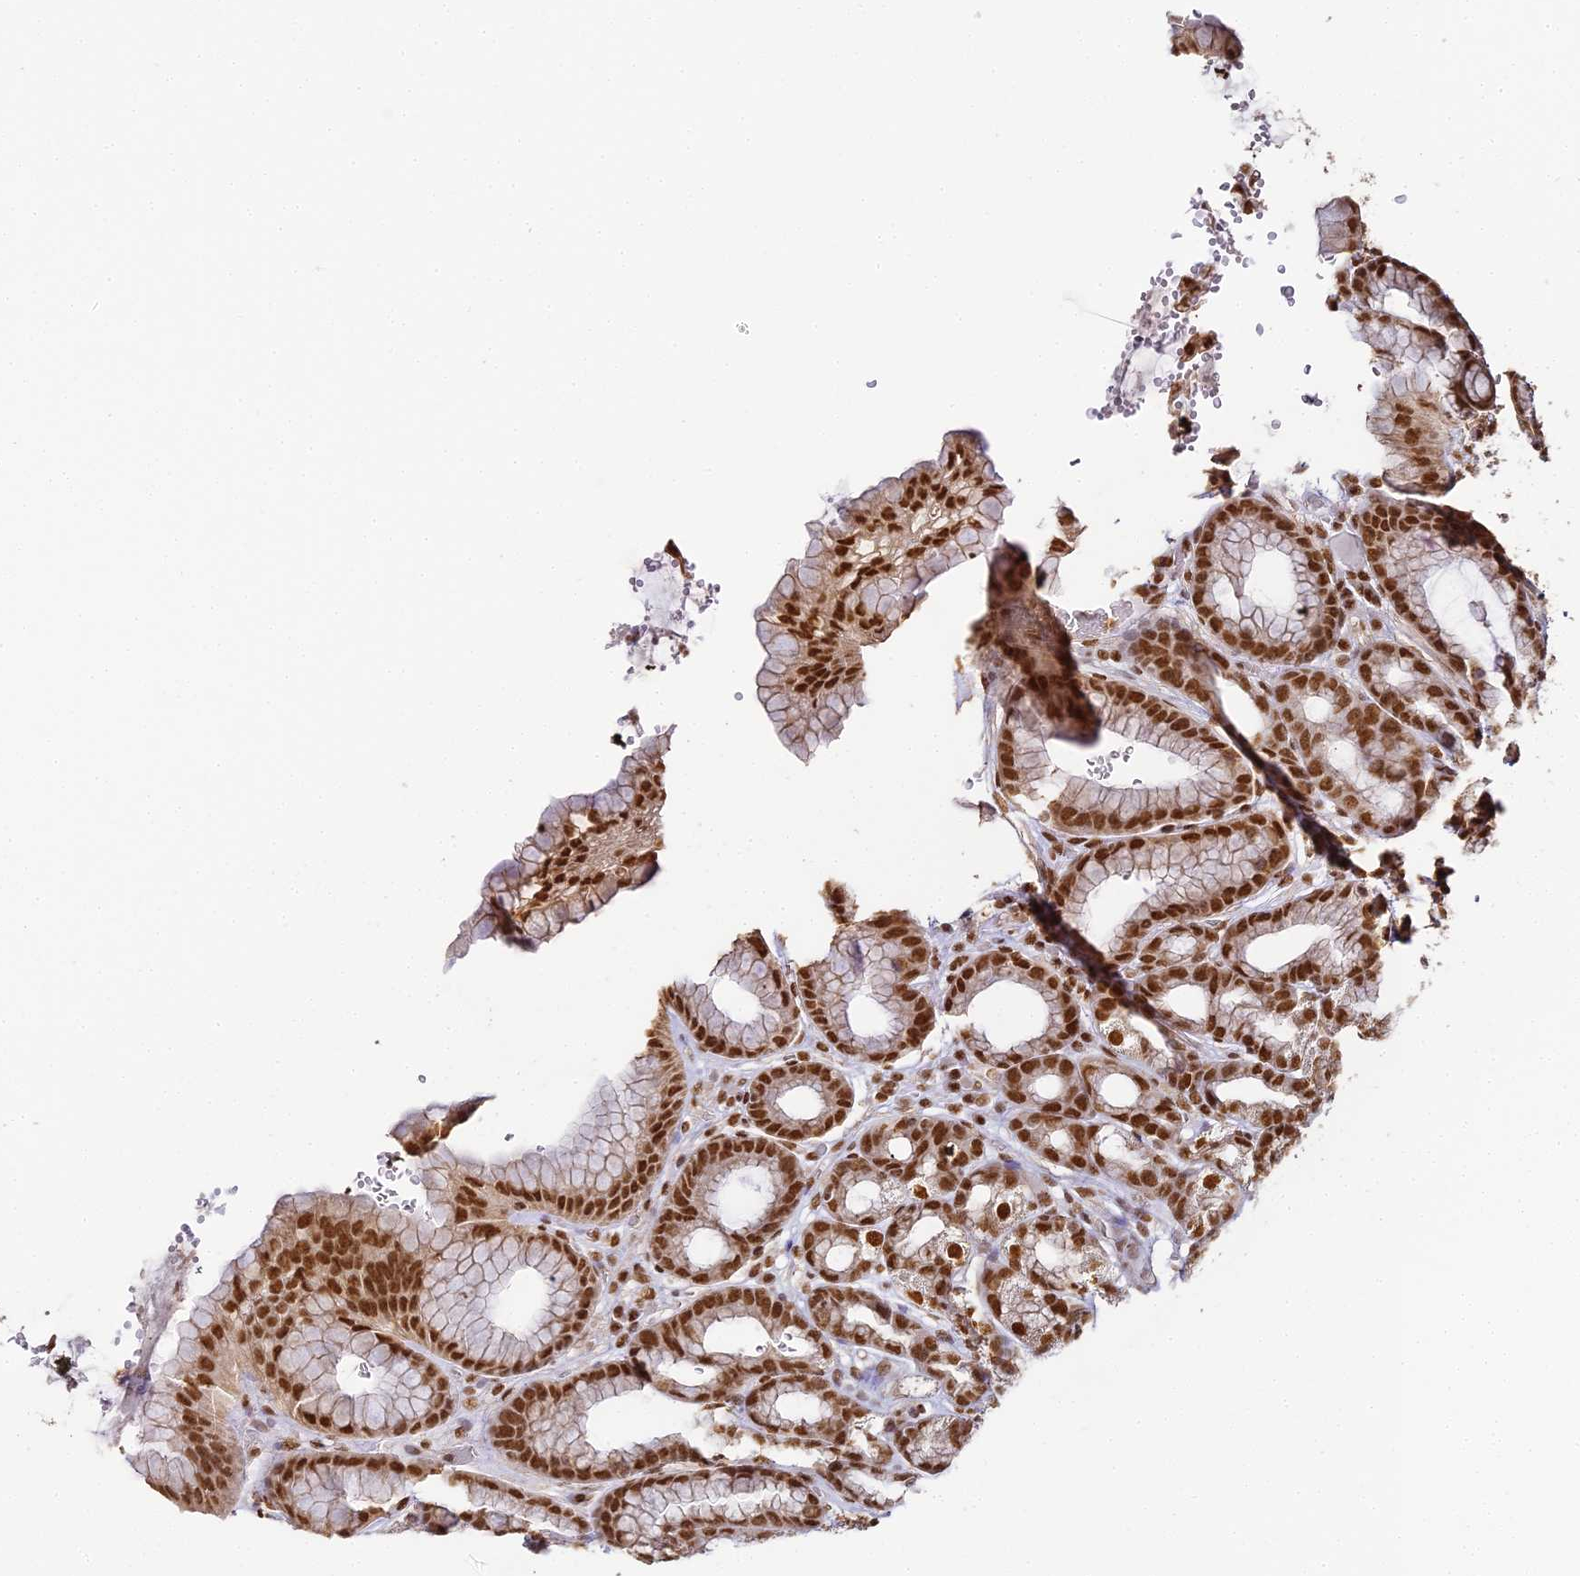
{"staining": {"intensity": "strong", "quantity": ">75%", "location": "nuclear"}, "tissue": "stomach", "cell_type": "Glandular cells", "image_type": "normal", "snomed": [{"axis": "morphology", "description": "Normal tissue, NOS"}, {"axis": "morphology", "description": "Adenocarcinoma, NOS"}, {"axis": "topography", "description": "Stomach"}], "caption": "Glandular cells reveal high levels of strong nuclear expression in about >75% of cells in benign stomach. The staining is performed using DAB (3,3'-diaminobenzidine) brown chromogen to label protein expression. The nuclei are counter-stained blue using hematoxylin.", "gene": "HNRNPA1", "patient": {"sex": "male", "age": 57}}